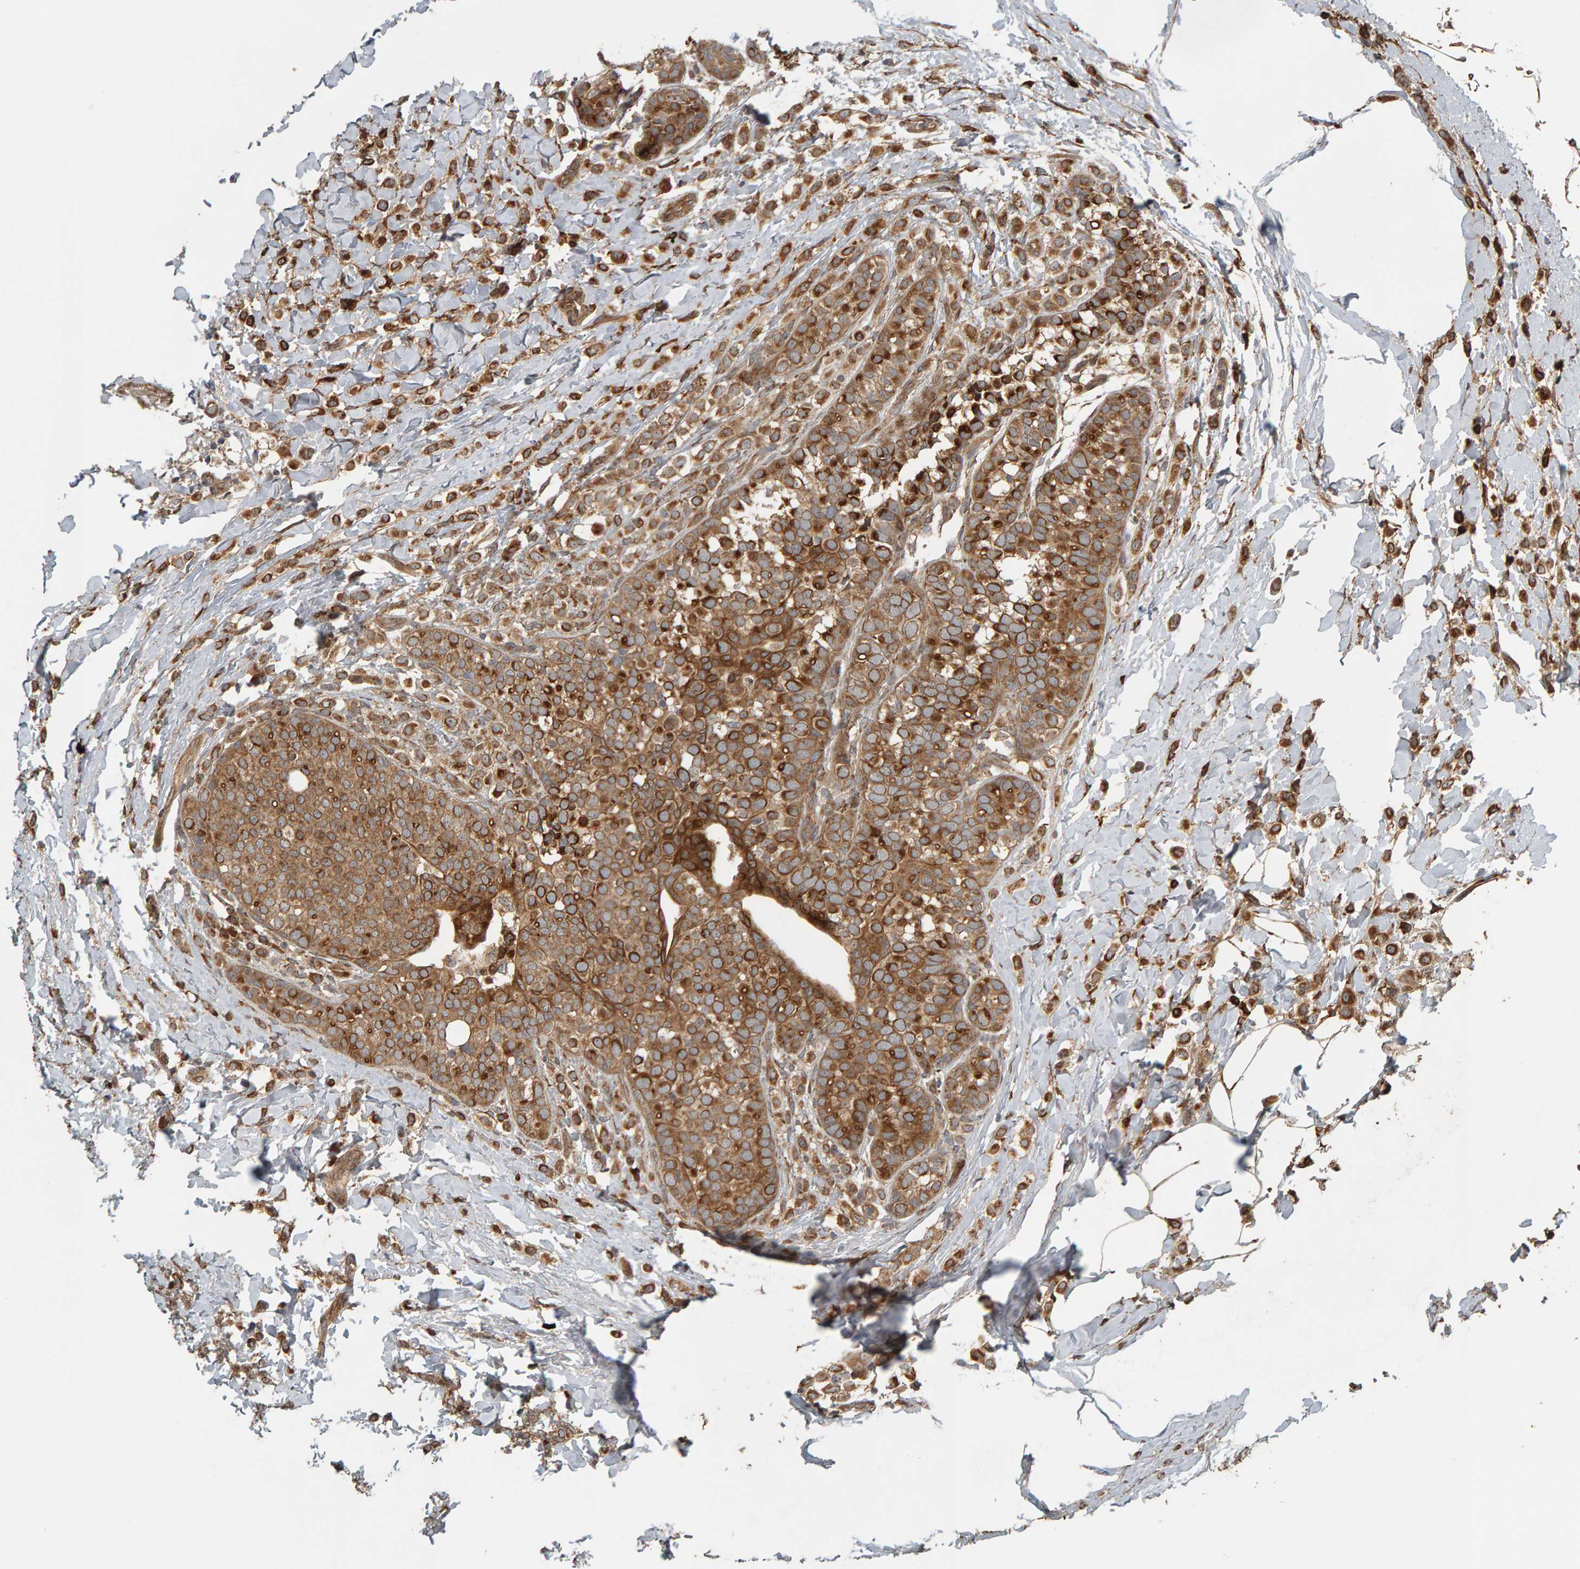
{"staining": {"intensity": "moderate", "quantity": ">75%", "location": "cytoplasmic/membranous"}, "tissue": "breast cancer", "cell_type": "Tumor cells", "image_type": "cancer", "snomed": [{"axis": "morphology", "description": "Lobular carcinoma"}, {"axis": "topography", "description": "Breast"}], "caption": "Tumor cells exhibit medium levels of moderate cytoplasmic/membranous positivity in about >75% of cells in human breast cancer.", "gene": "ZFAND1", "patient": {"sex": "female", "age": 50}}